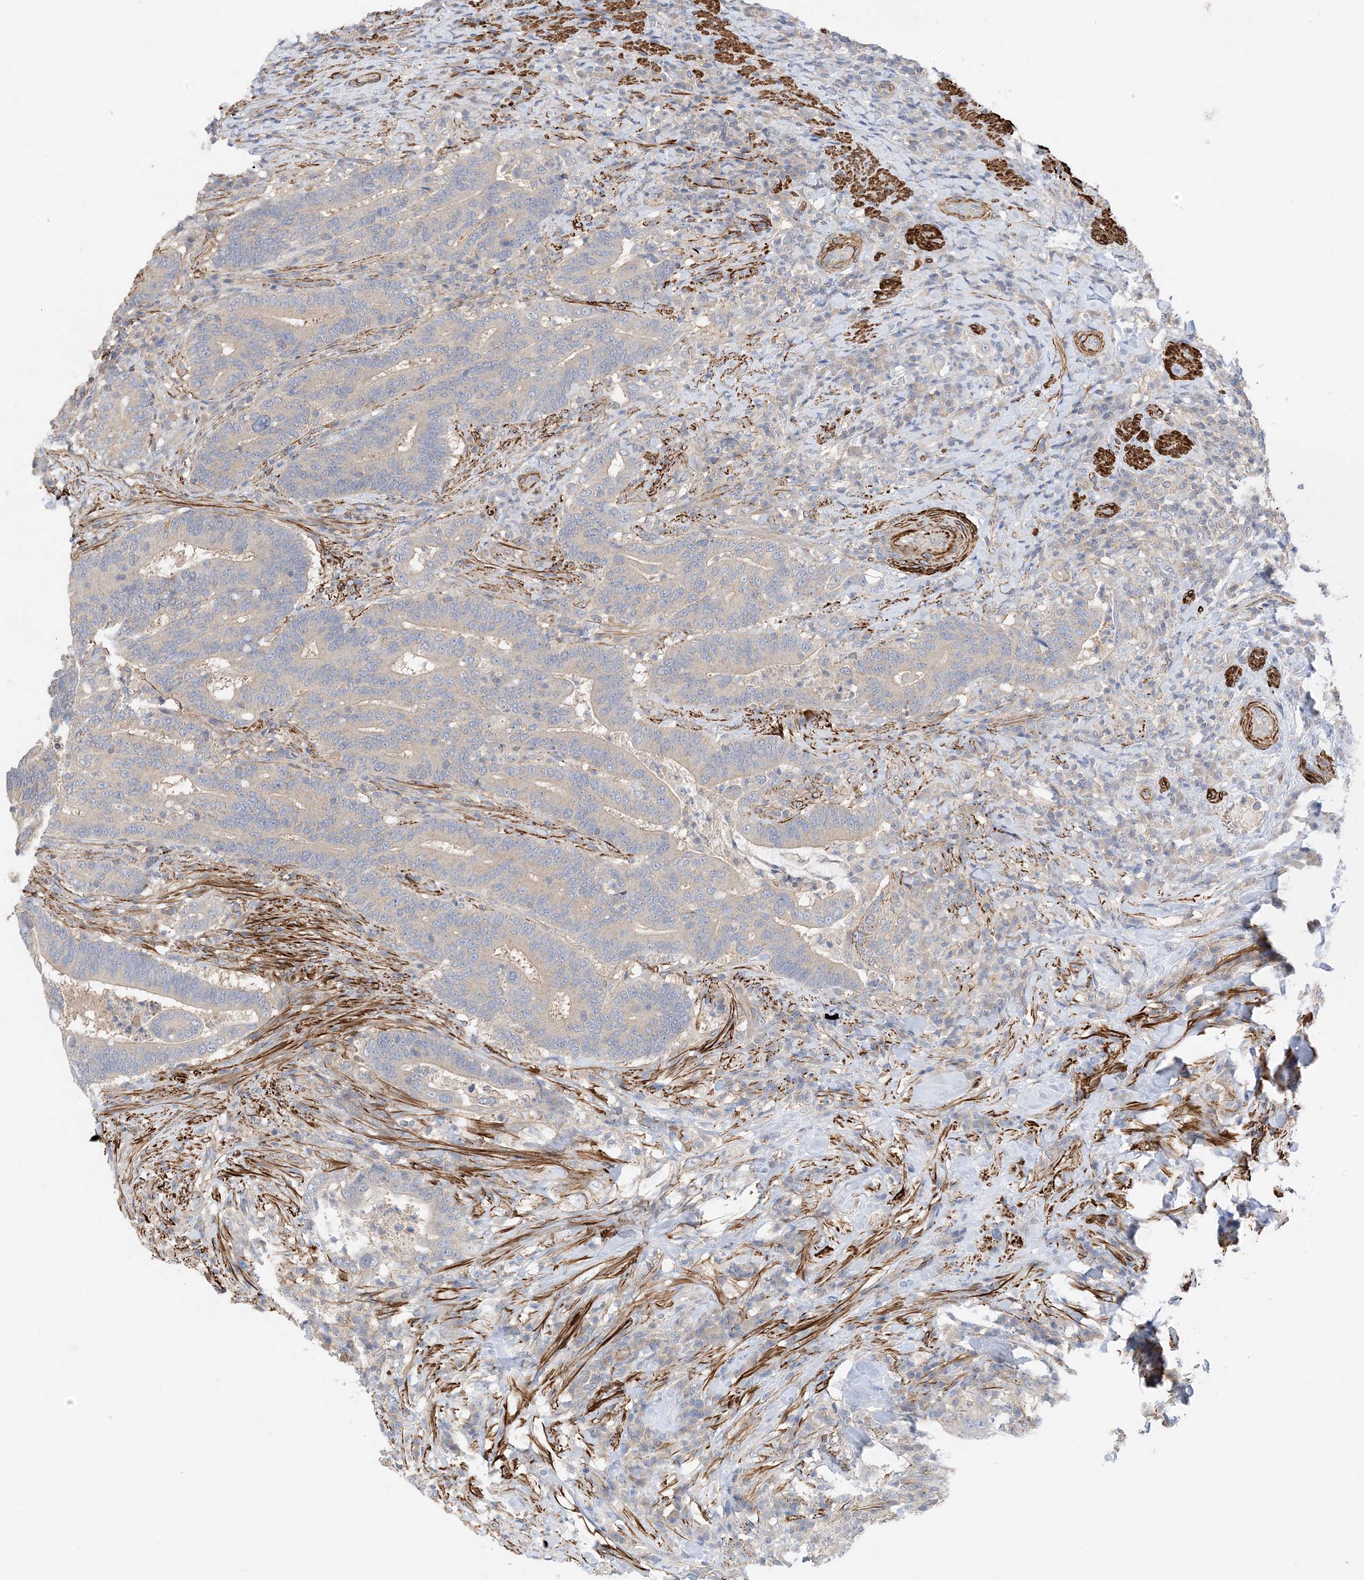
{"staining": {"intensity": "weak", "quantity": "<25%", "location": "cytoplasmic/membranous"}, "tissue": "colorectal cancer", "cell_type": "Tumor cells", "image_type": "cancer", "snomed": [{"axis": "morphology", "description": "Adenocarcinoma, NOS"}, {"axis": "topography", "description": "Colon"}], "caption": "The histopathology image displays no staining of tumor cells in colorectal adenocarcinoma.", "gene": "KIFBP", "patient": {"sex": "female", "age": 66}}